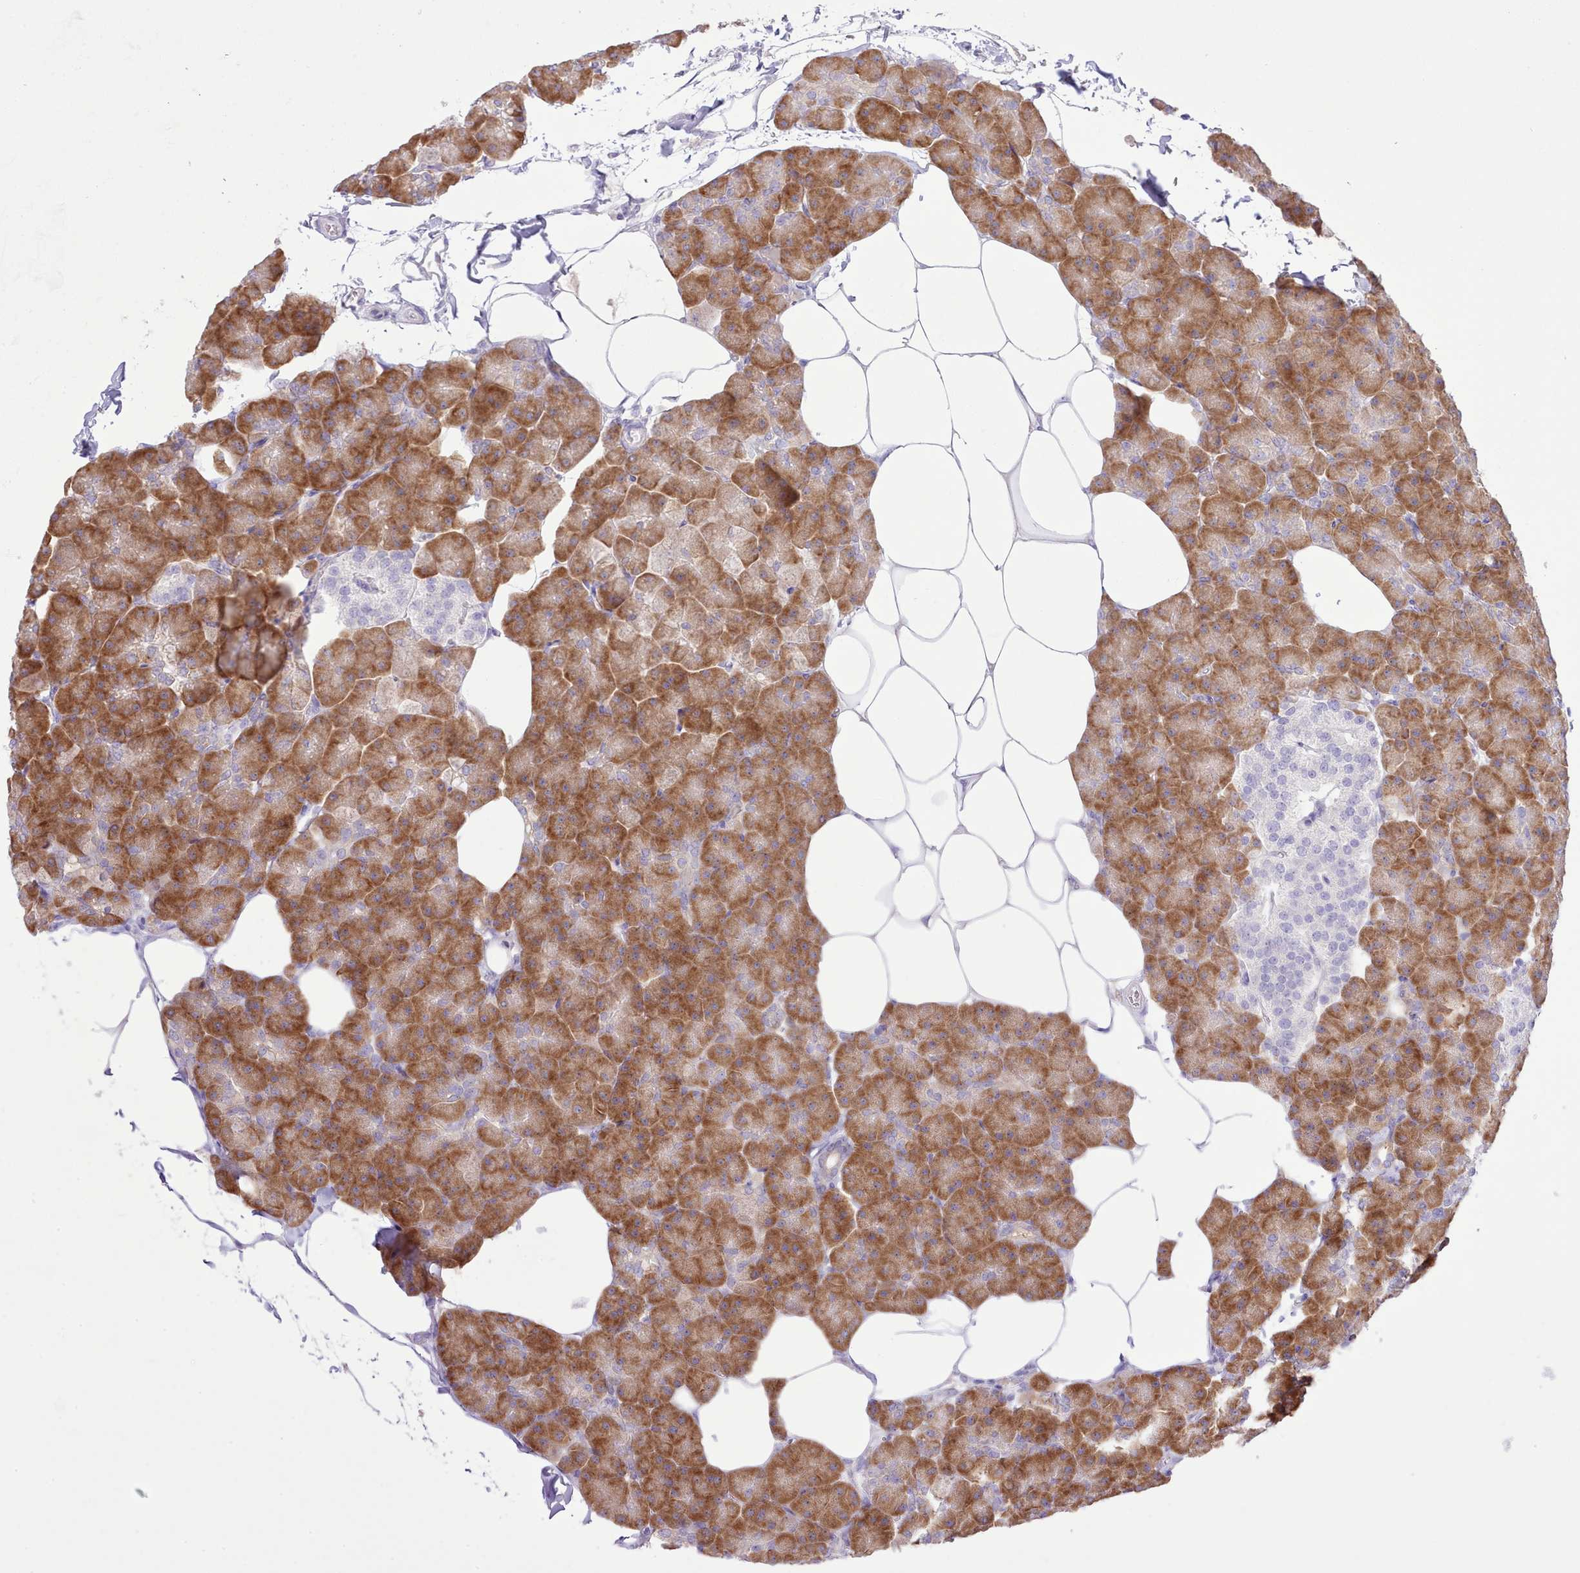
{"staining": {"intensity": "moderate", "quantity": ">75%", "location": "cytoplasmic/membranous"}, "tissue": "pancreas", "cell_type": "Exocrine glandular cells", "image_type": "normal", "snomed": [{"axis": "morphology", "description": "Normal tissue, NOS"}, {"axis": "topography", "description": "Pancreas"}], "caption": "The photomicrograph demonstrates staining of unremarkable pancreas, revealing moderate cytoplasmic/membranous protein expression (brown color) within exocrine glandular cells.", "gene": "CCL1", "patient": {"sex": "male", "age": 35}}